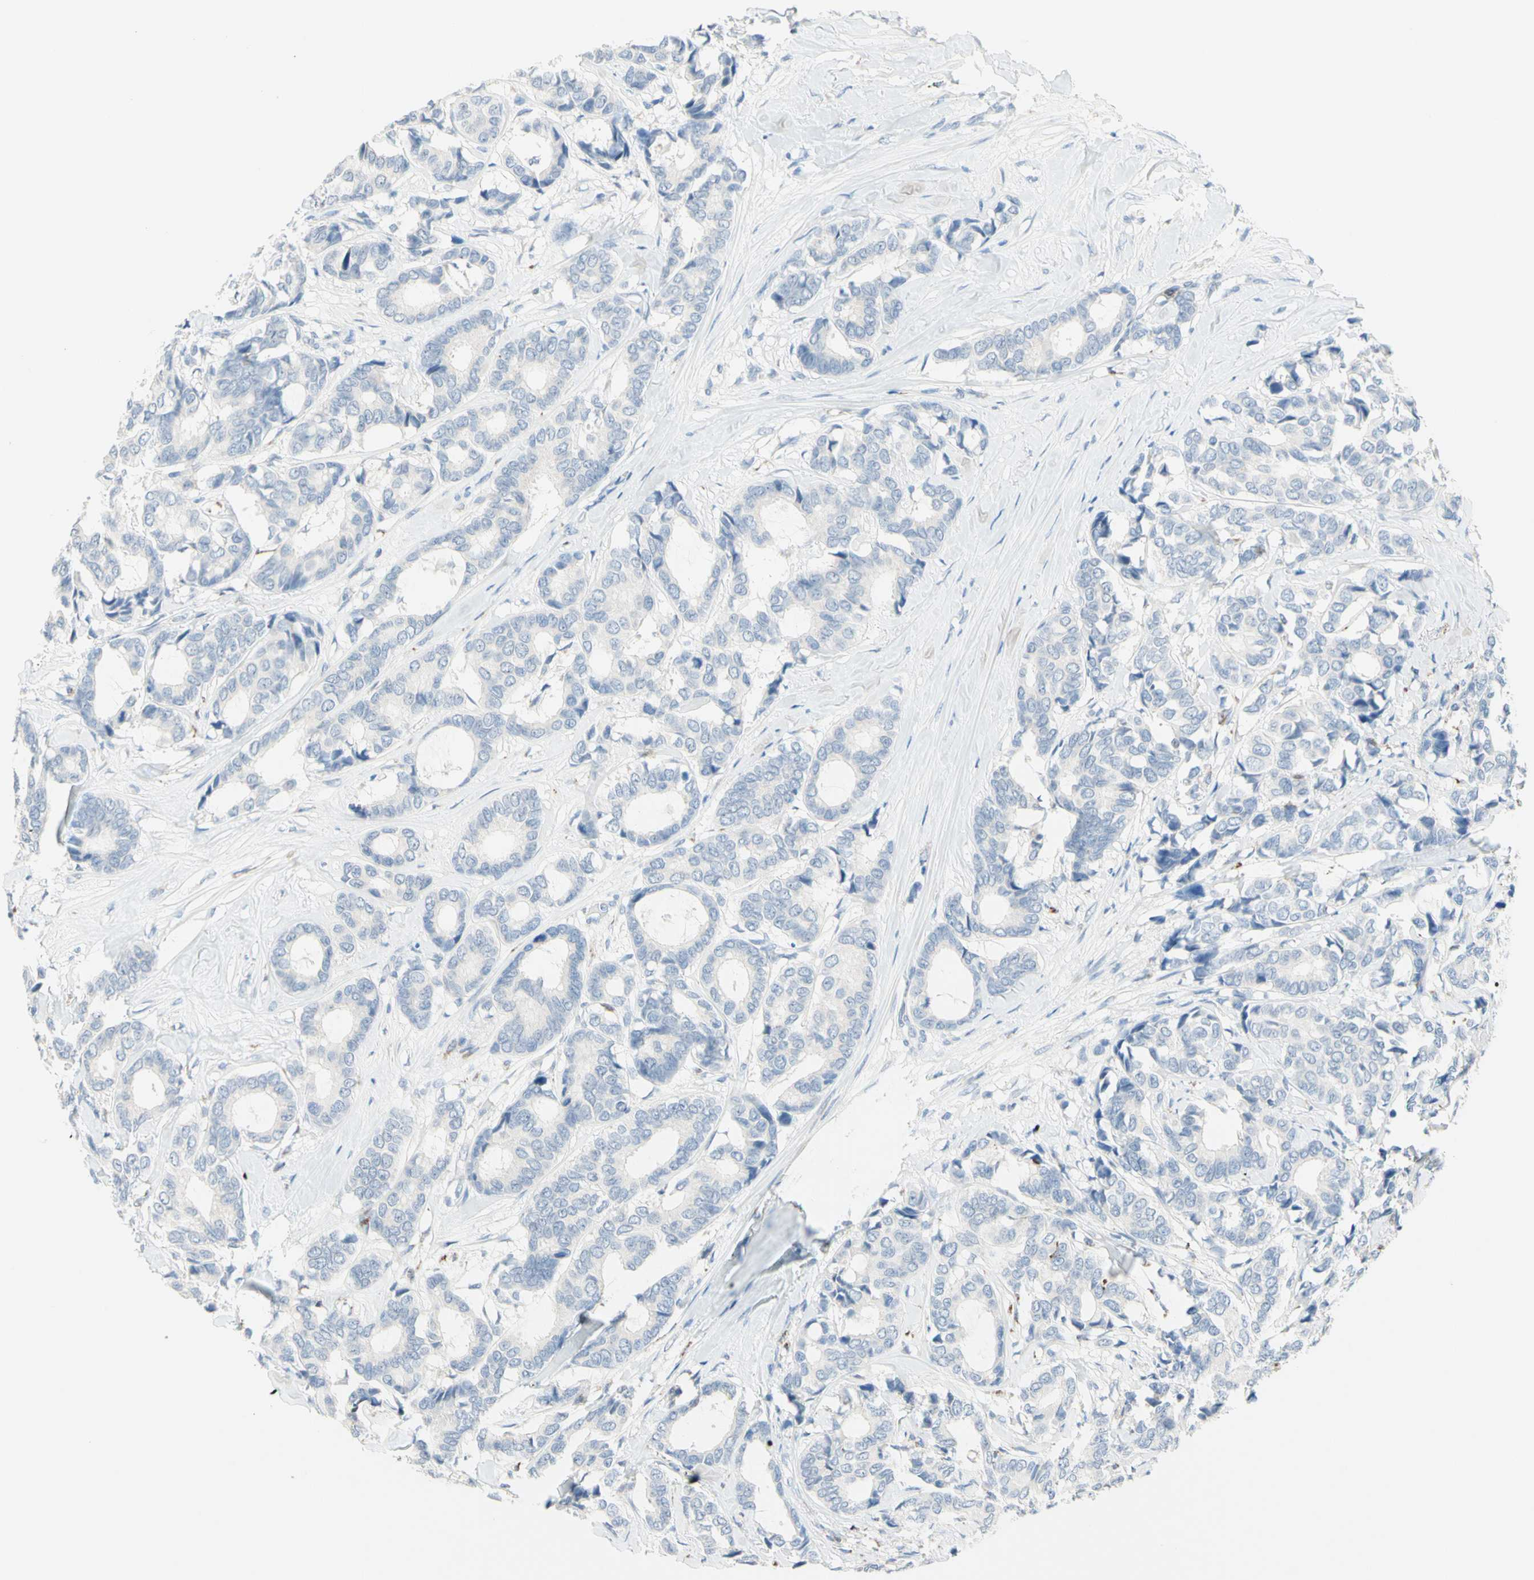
{"staining": {"intensity": "negative", "quantity": "none", "location": "none"}, "tissue": "breast cancer", "cell_type": "Tumor cells", "image_type": "cancer", "snomed": [{"axis": "morphology", "description": "Duct carcinoma"}, {"axis": "topography", "description": "Breast"}], "caption": "This is an IHC micrograph of human breast cancer. There is no staining in tumor cells.", "gene": "CYSLTR1", "patient": {"sex": "female", "age": 87}}